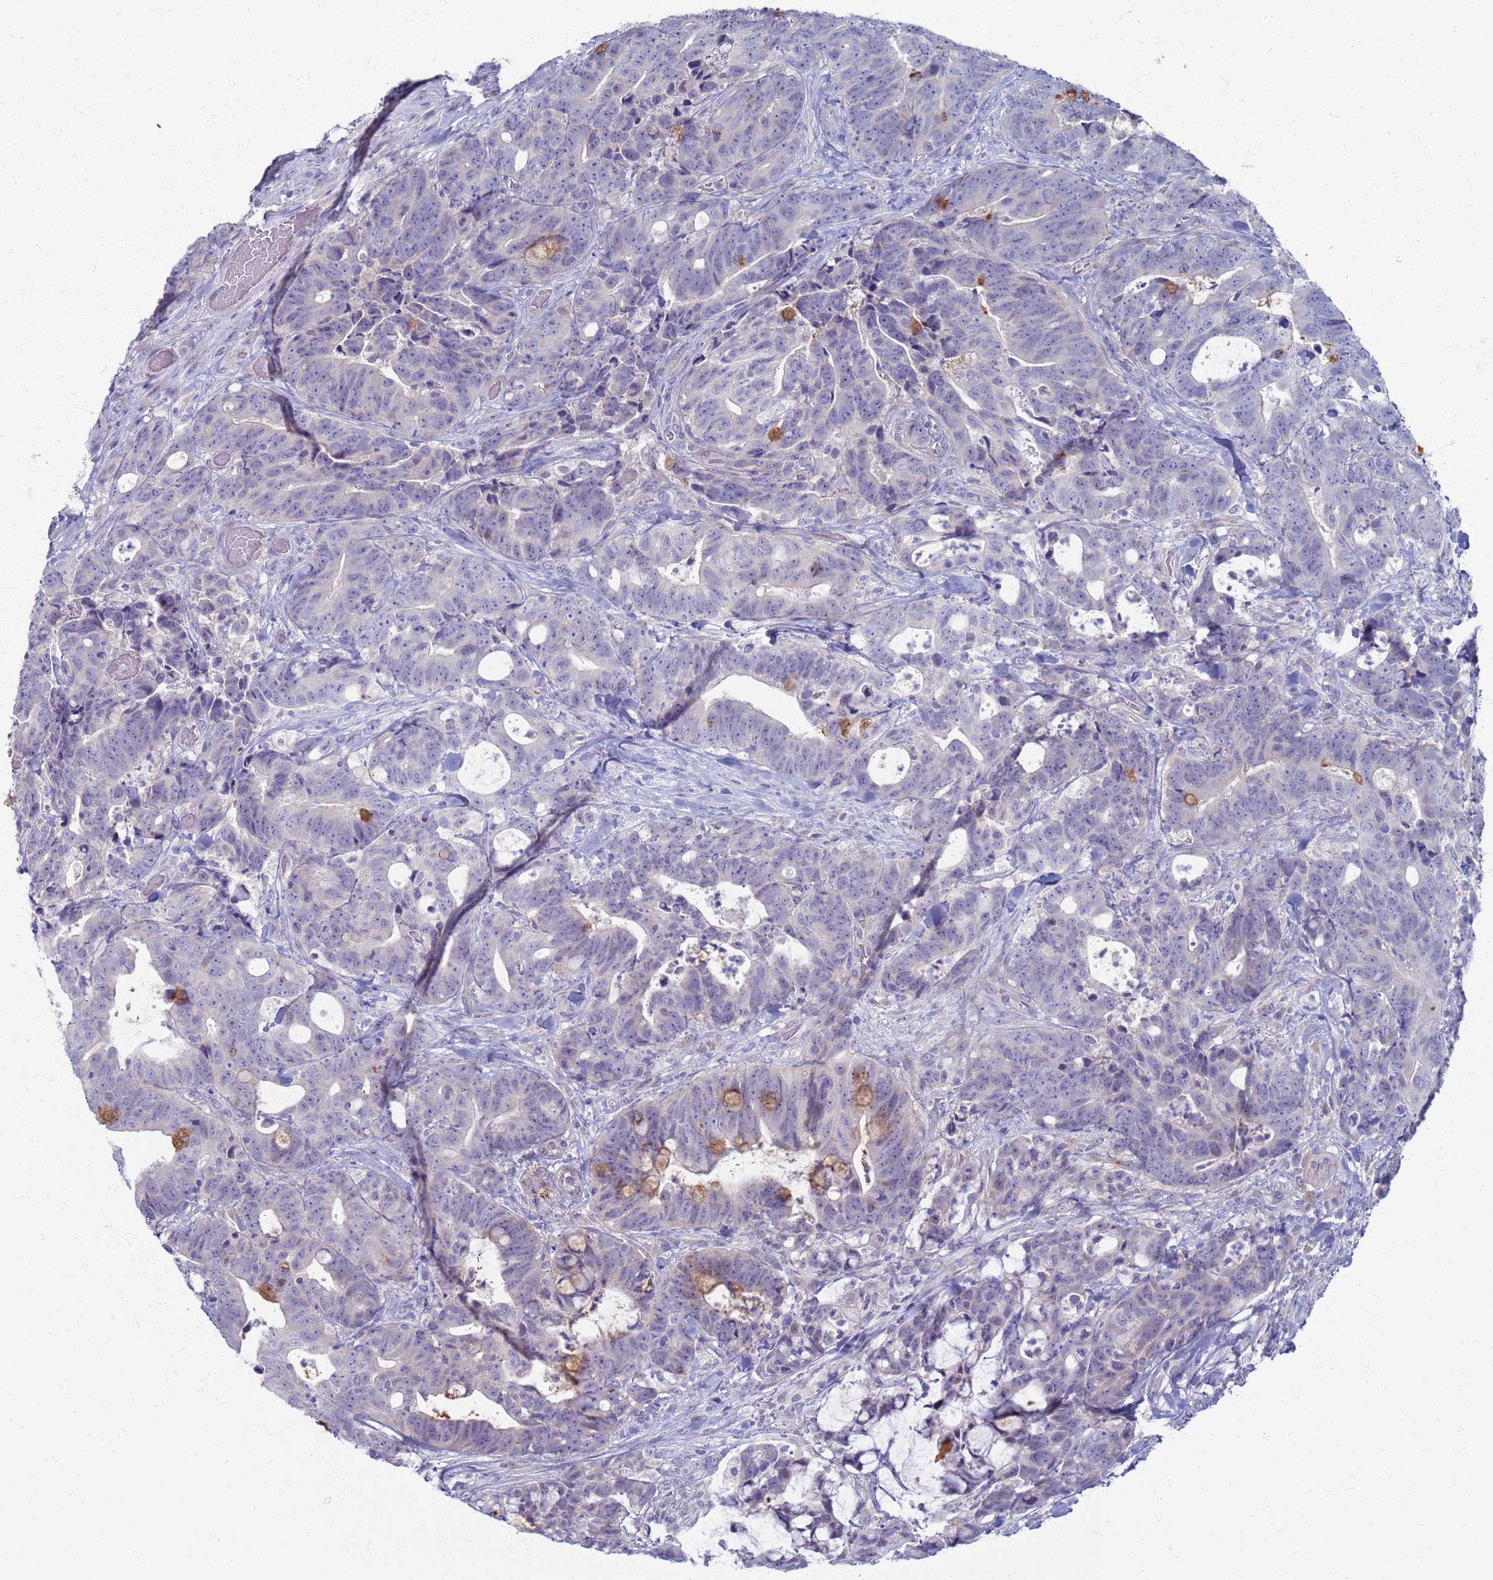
{"staining": {"intensity": "negative", "quantity": "none", "location": "none"}, "tissue": "colorectal cancer", "cell_type": "Tumor cells", "image_type": "cancer", "snomed": [{"axis": "morphology", "description": "Adenocarcinoma, NOS"}, {"axis": "topography", "description": "Colon"}], "caption": "An immunohistochemistry (IHC) micrograph of adenocarcinoma (colorectal) is shown. There is no staining in tumor cells of adenocarcinoma (colorectal).", "gene": "CLCA2", "patient": {"sex": "female", "age": 82}}